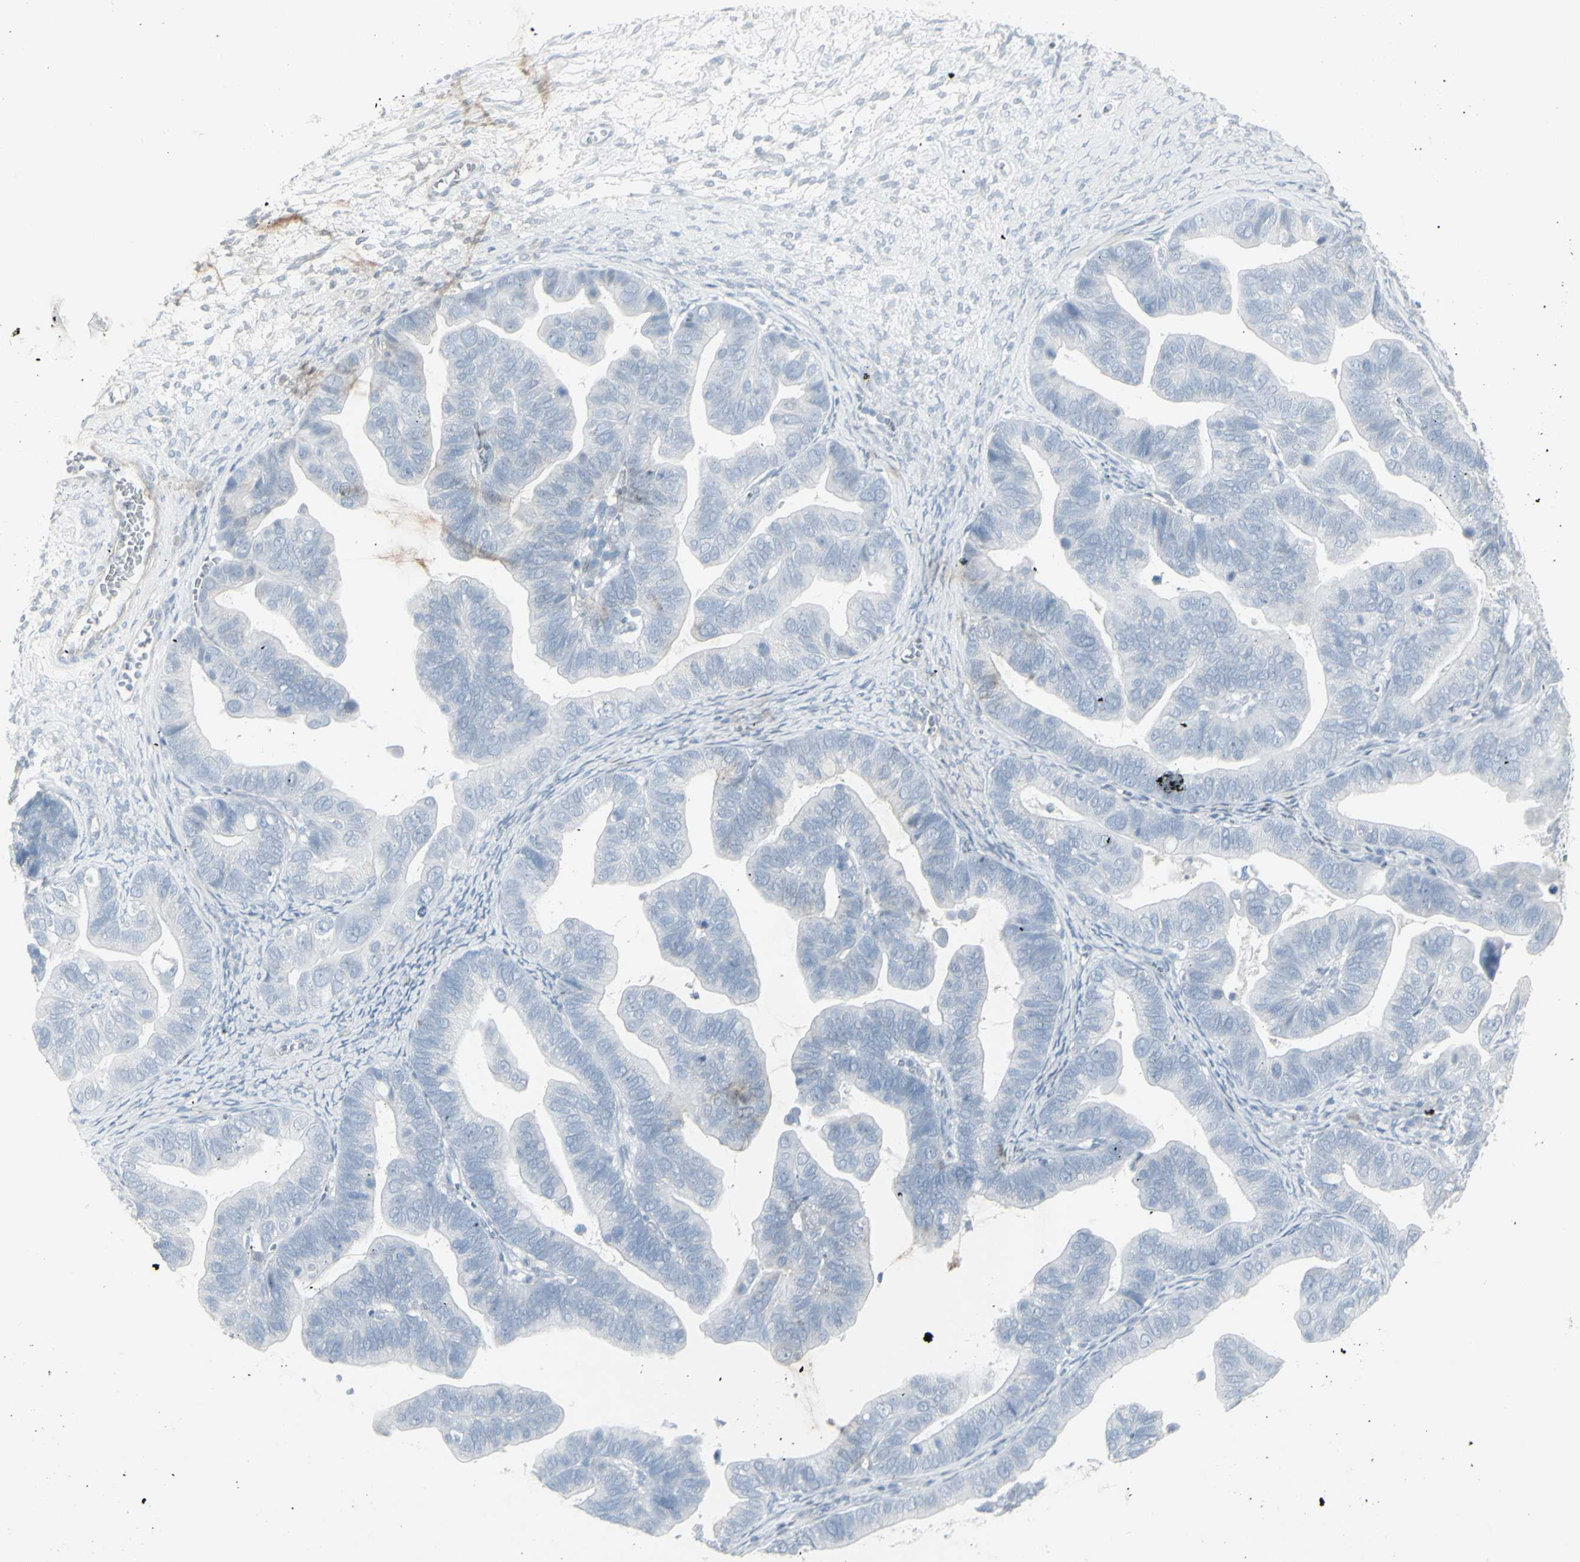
{"staining": {"intensity": "negative", "quantity": "none", "location": "none"}, "tissue": "ovarian cancer", "cell_type": "Tumor cells", "image_type": "cancer", "snomed": [{"axis": "morphology", "description": "Cystadenocarcinoma, serous, NOS"}, {"axis": "topography", "description": "Ovary"}], "caption": "IHC photomicrograph of ovarian cancer stained for a protein (brown), which shows no positivity in tumor cells.", "gene": "YBX2", "patient": {"sex": "female", "age": 56}}